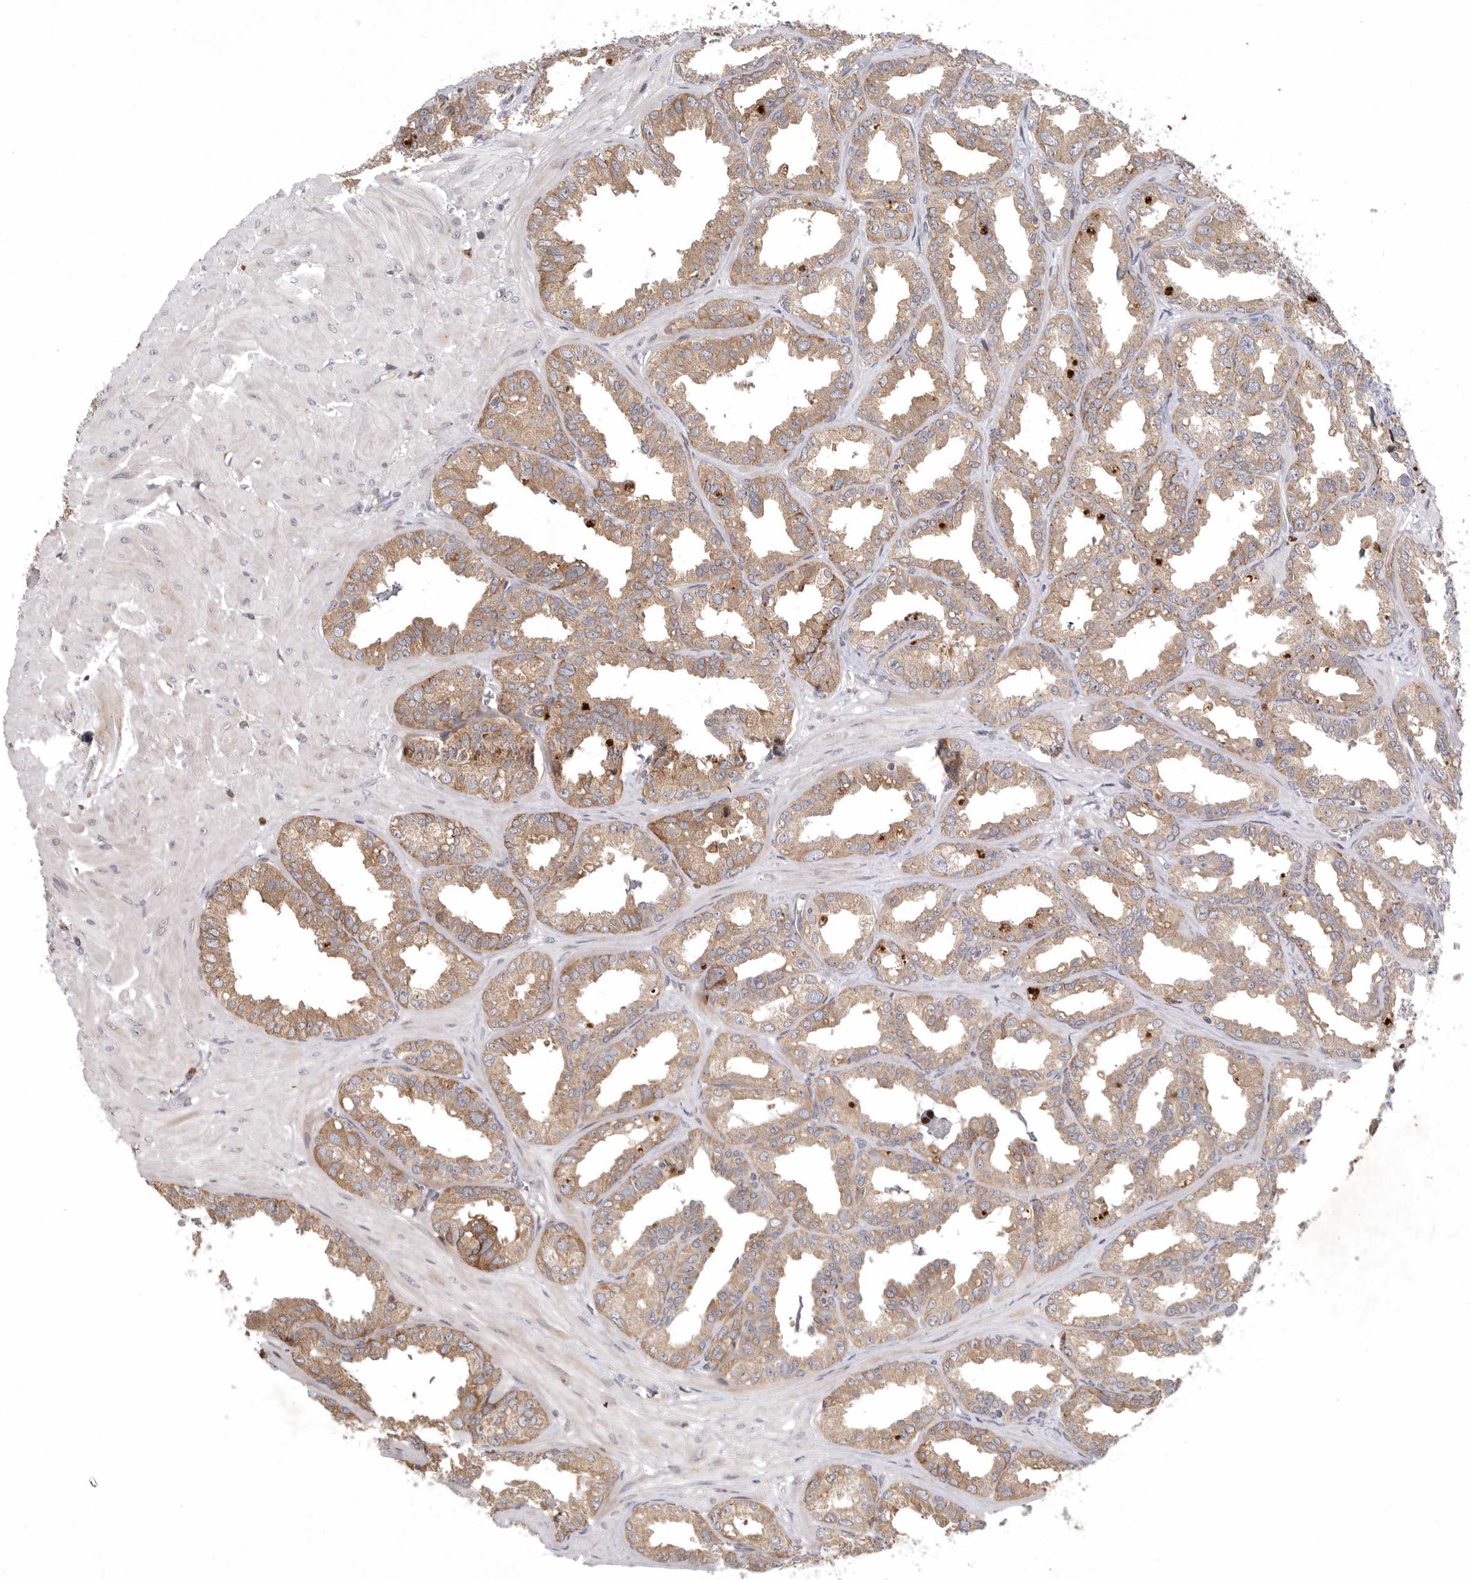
{"staining": {"intensity": "weak", "quantity": ">75%", "location": "cytoplasmic/membranous"}, "tissue": "seminal vesicle", "cell_type": "Glandular cells", "image_type": "normal", "snomed": [{"axis": "morphology", "description": "Normal tissue, NOS"}, {"axis": "topography", "description": "Prostate"}, {"axis": "topography", "description": "Seminal veicle"}], "caption": "Seminal vesicle stained for a protein (brown) displays weak cytoplasmic/membranous positive positivity in approximately >75% of glandular cells.", "gene": "KIF2B", "patient": {"sex": "male", "age": 51}}